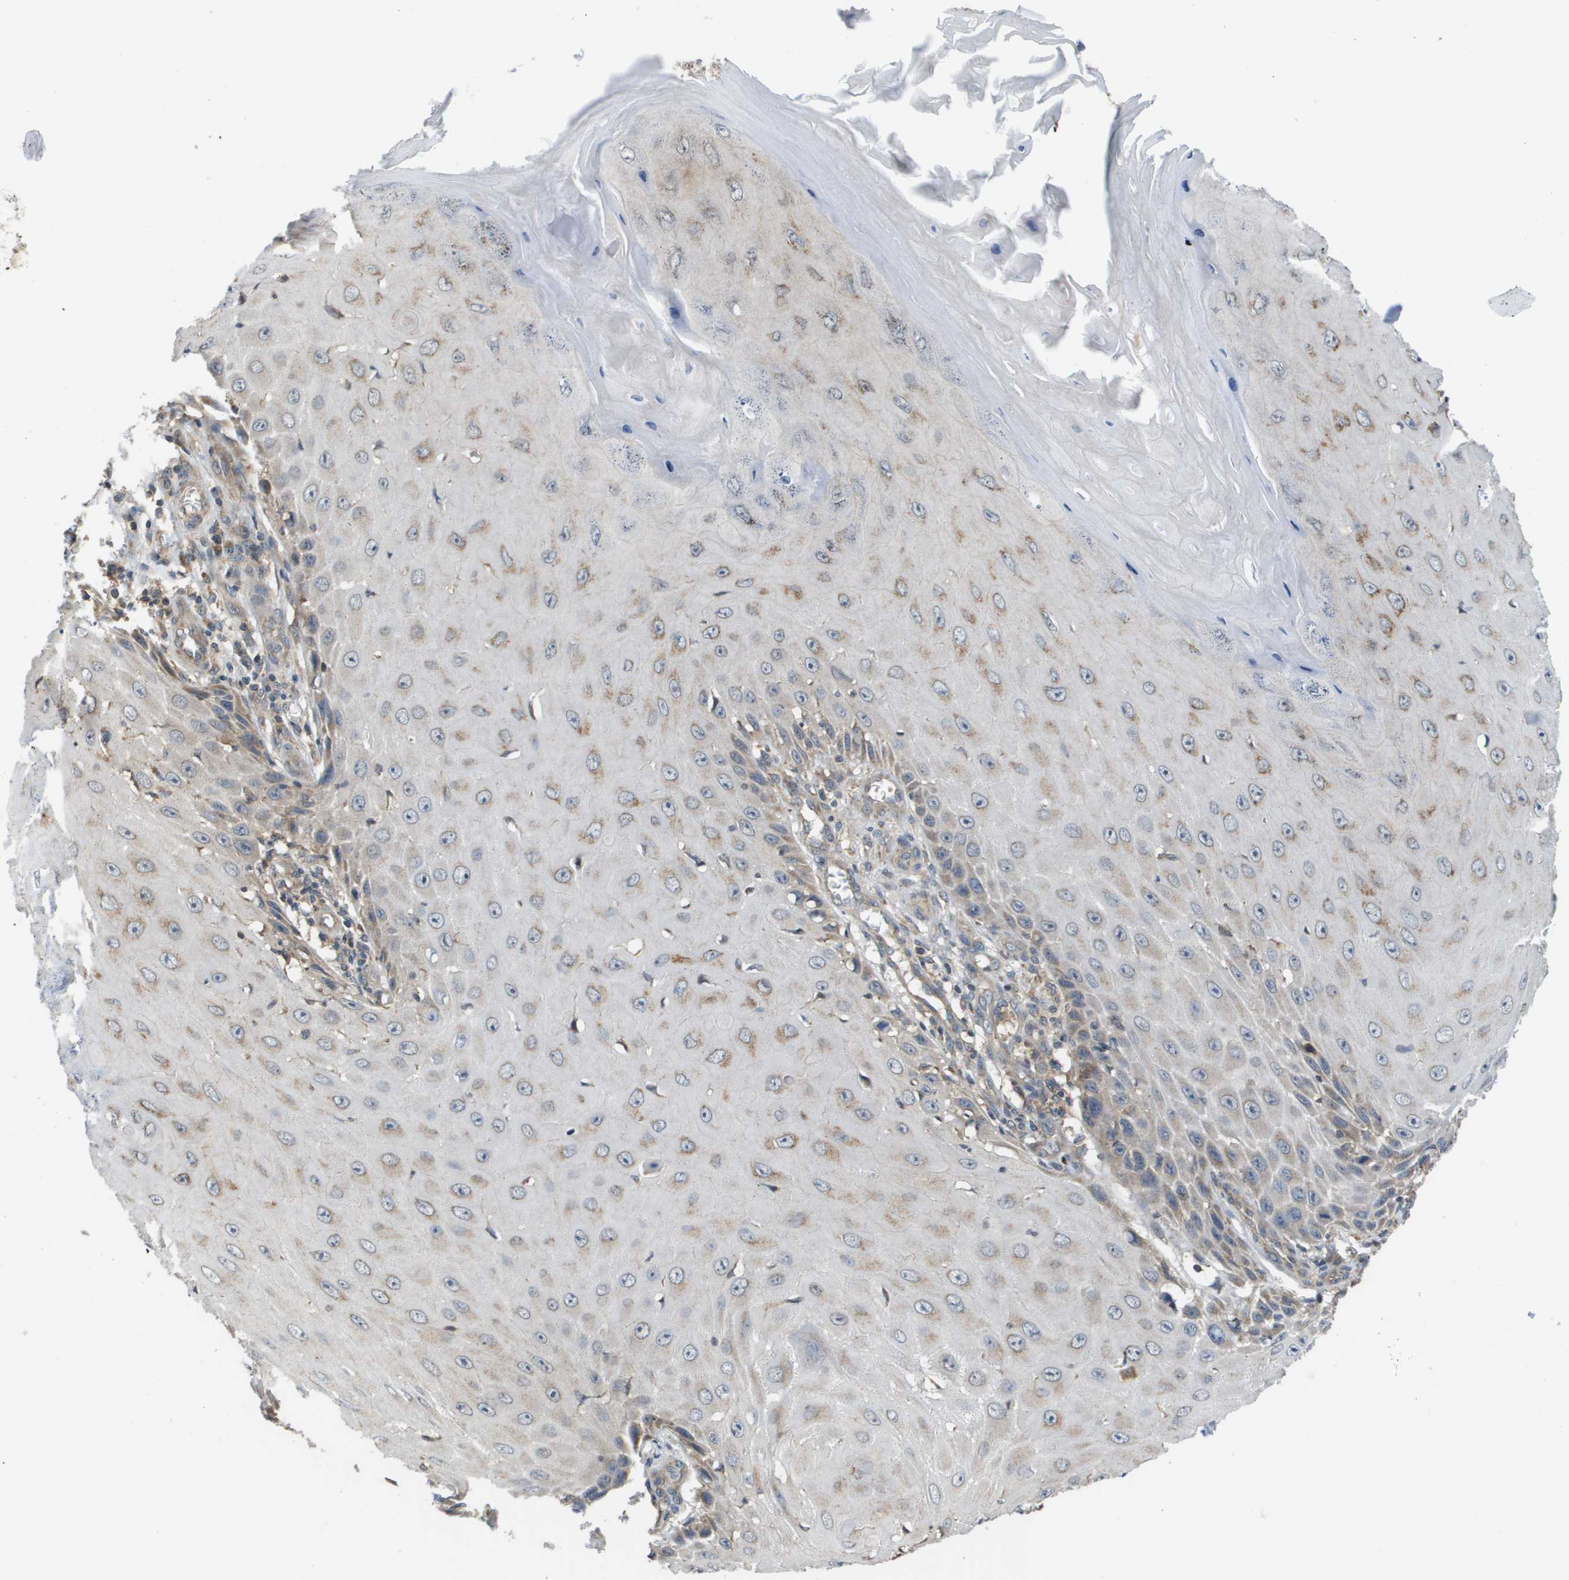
{"staining": {"intensity": "negative", "quantity": "none", "location": "none"}, "tissue": "skin cancer", "cell_type": "Tumor cells", "image_type": "cancer", "snomed": [{"axis": "morphology", "description": "Squamous cell carcinoma, NOS"}, {"axis": "topography", "description": "Skin"}], "caption": "An immunohistochemistry histopathology image of squamous cell carcinoma (skin) is shown. There is no staining in tumor cells of squamous cell carcinoma (skin). (Stains: DAB immunohistochemistry with hematoxylin counter stain, Microscopy: brightfield microscopy at high magnification).", "gene": "RBM38", "patient": {"sex": "female", "age": 73}}